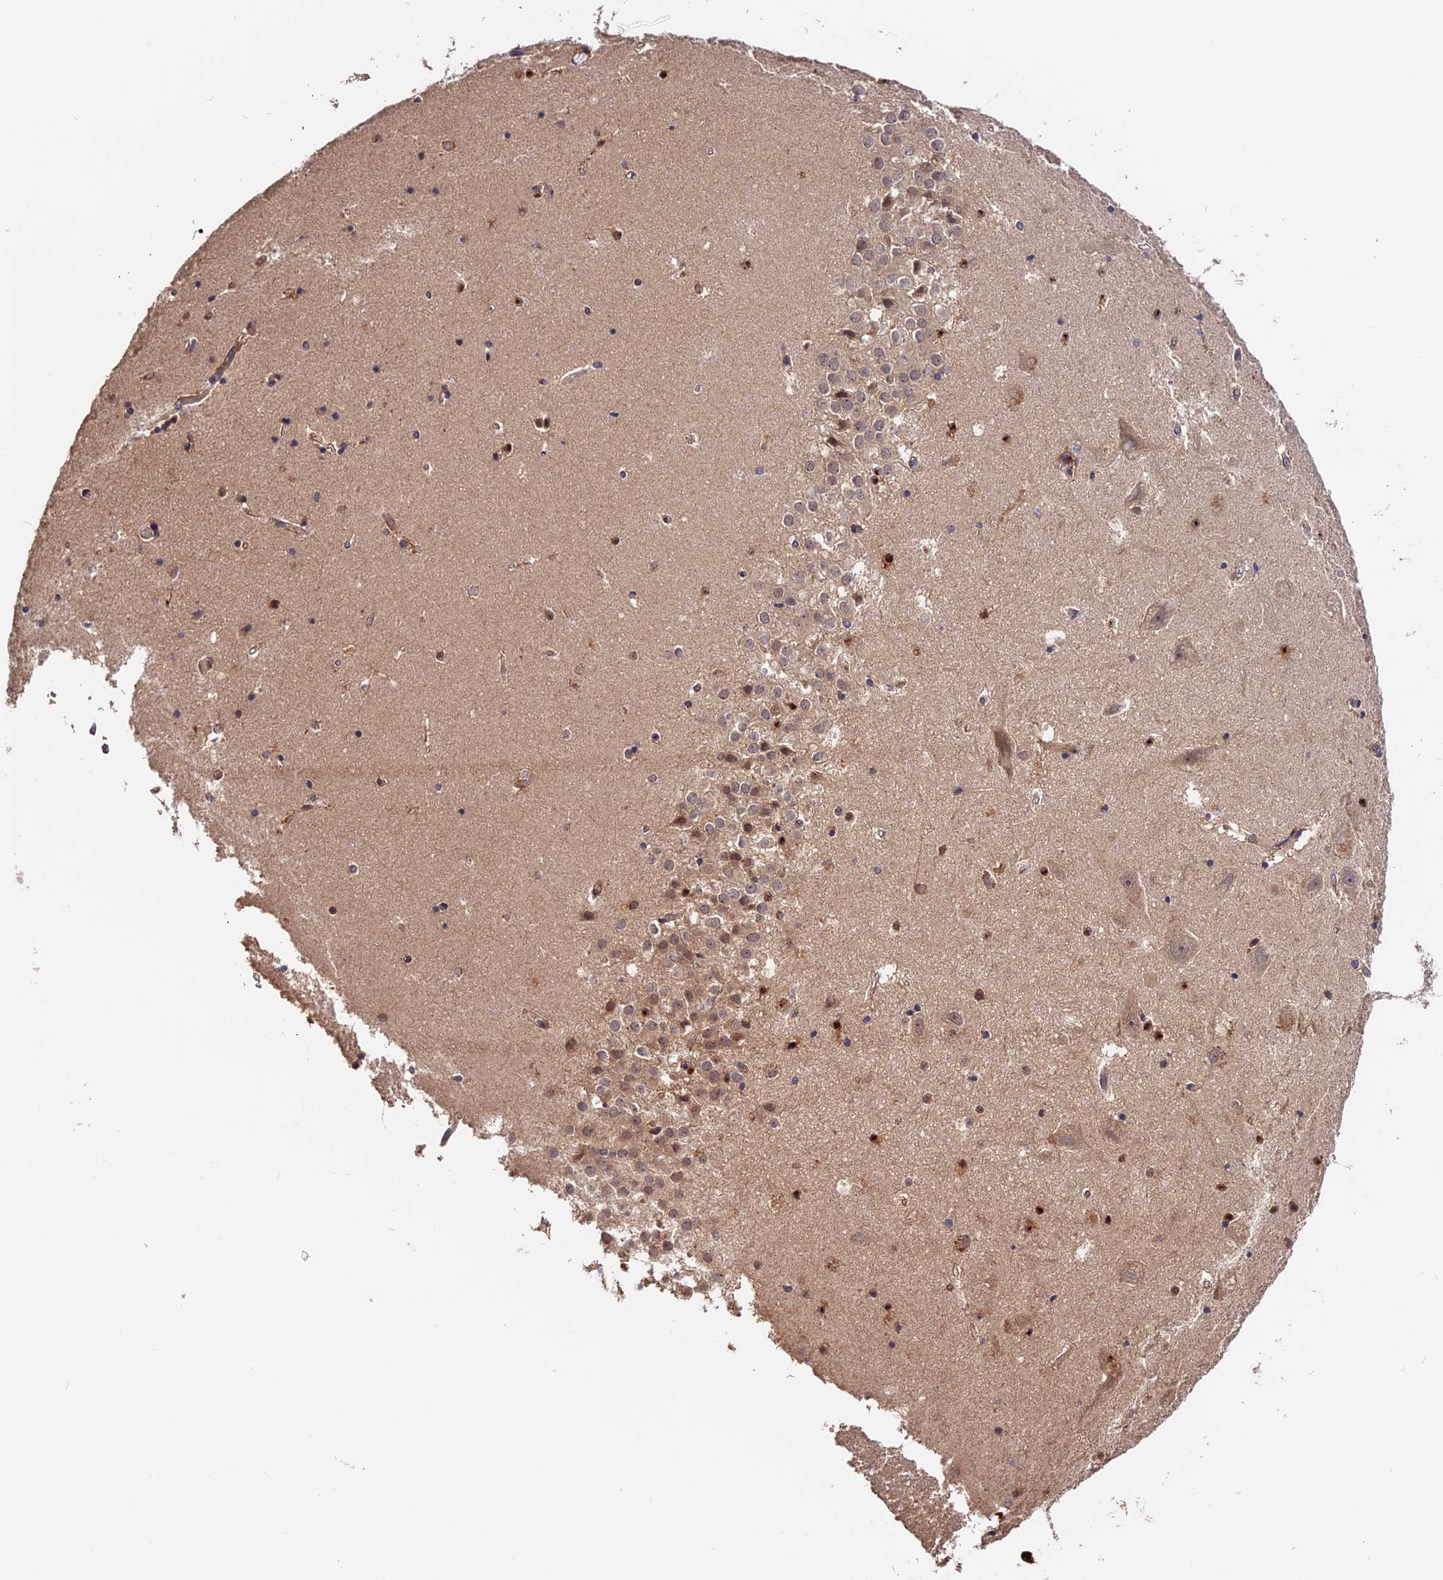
{"staining": {"intensity": "moderate", "quantity": "25%-75%", "location": "cytoplasmic/membranous,nuclear"}, "tissue": "hippocampus", "cell_type": "Glial cells", "image_type": "normal", "snomed": [{"axis": "morphology", "description": "Normal tissue, NOS"}, {"axis": "topography", "description": "Hippocampus"}], "caption": "Protein analysis of unremarkable hippocampus demonstrates moderate cytoplasmic/membranous,nuclear expression in approximately 25%-75% of glial cells.", "gene": "TRMT1", "patient": {"sex": "female", "age": 52}}